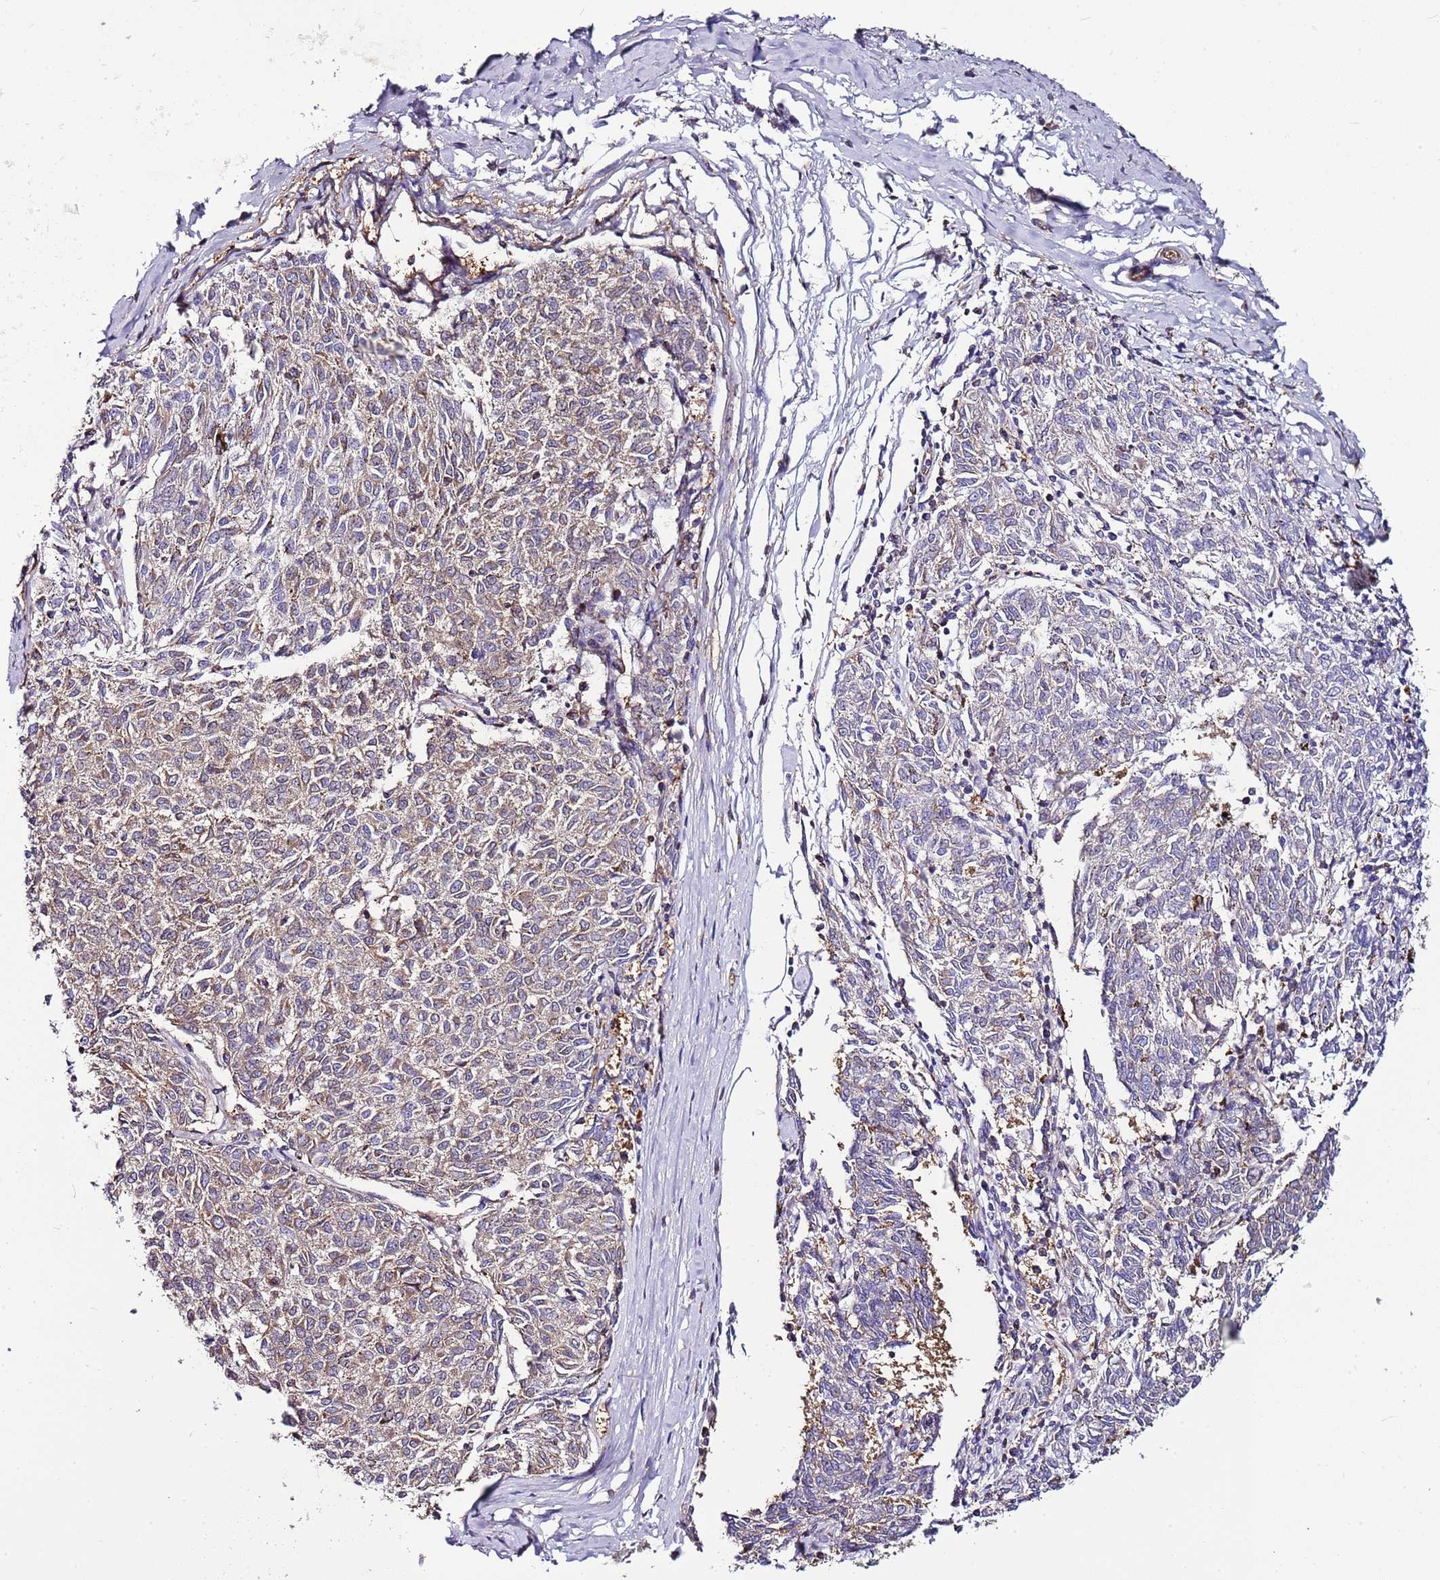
{"staining": {"intensity": "weak", "quantity": "25%-75%", "location": "cytoplasmic/membranous"}, "tissue": "melanoma", "cell_type": "Tumor cells", "image_type": "cancer", "snomed": [{"axis": "morphology", "description": "Malignant melanoma, NOS"}, {"axis": "topography", "description": "Skin"}], "caption": "Brown immunohistochemical staining in human melanoma demonstrates weak cytoplasmic/membranous expression in about 25%-75% of tumor cells.", "gene": "ATXN2L", "patient": {"sex": "female", "age": 72}}